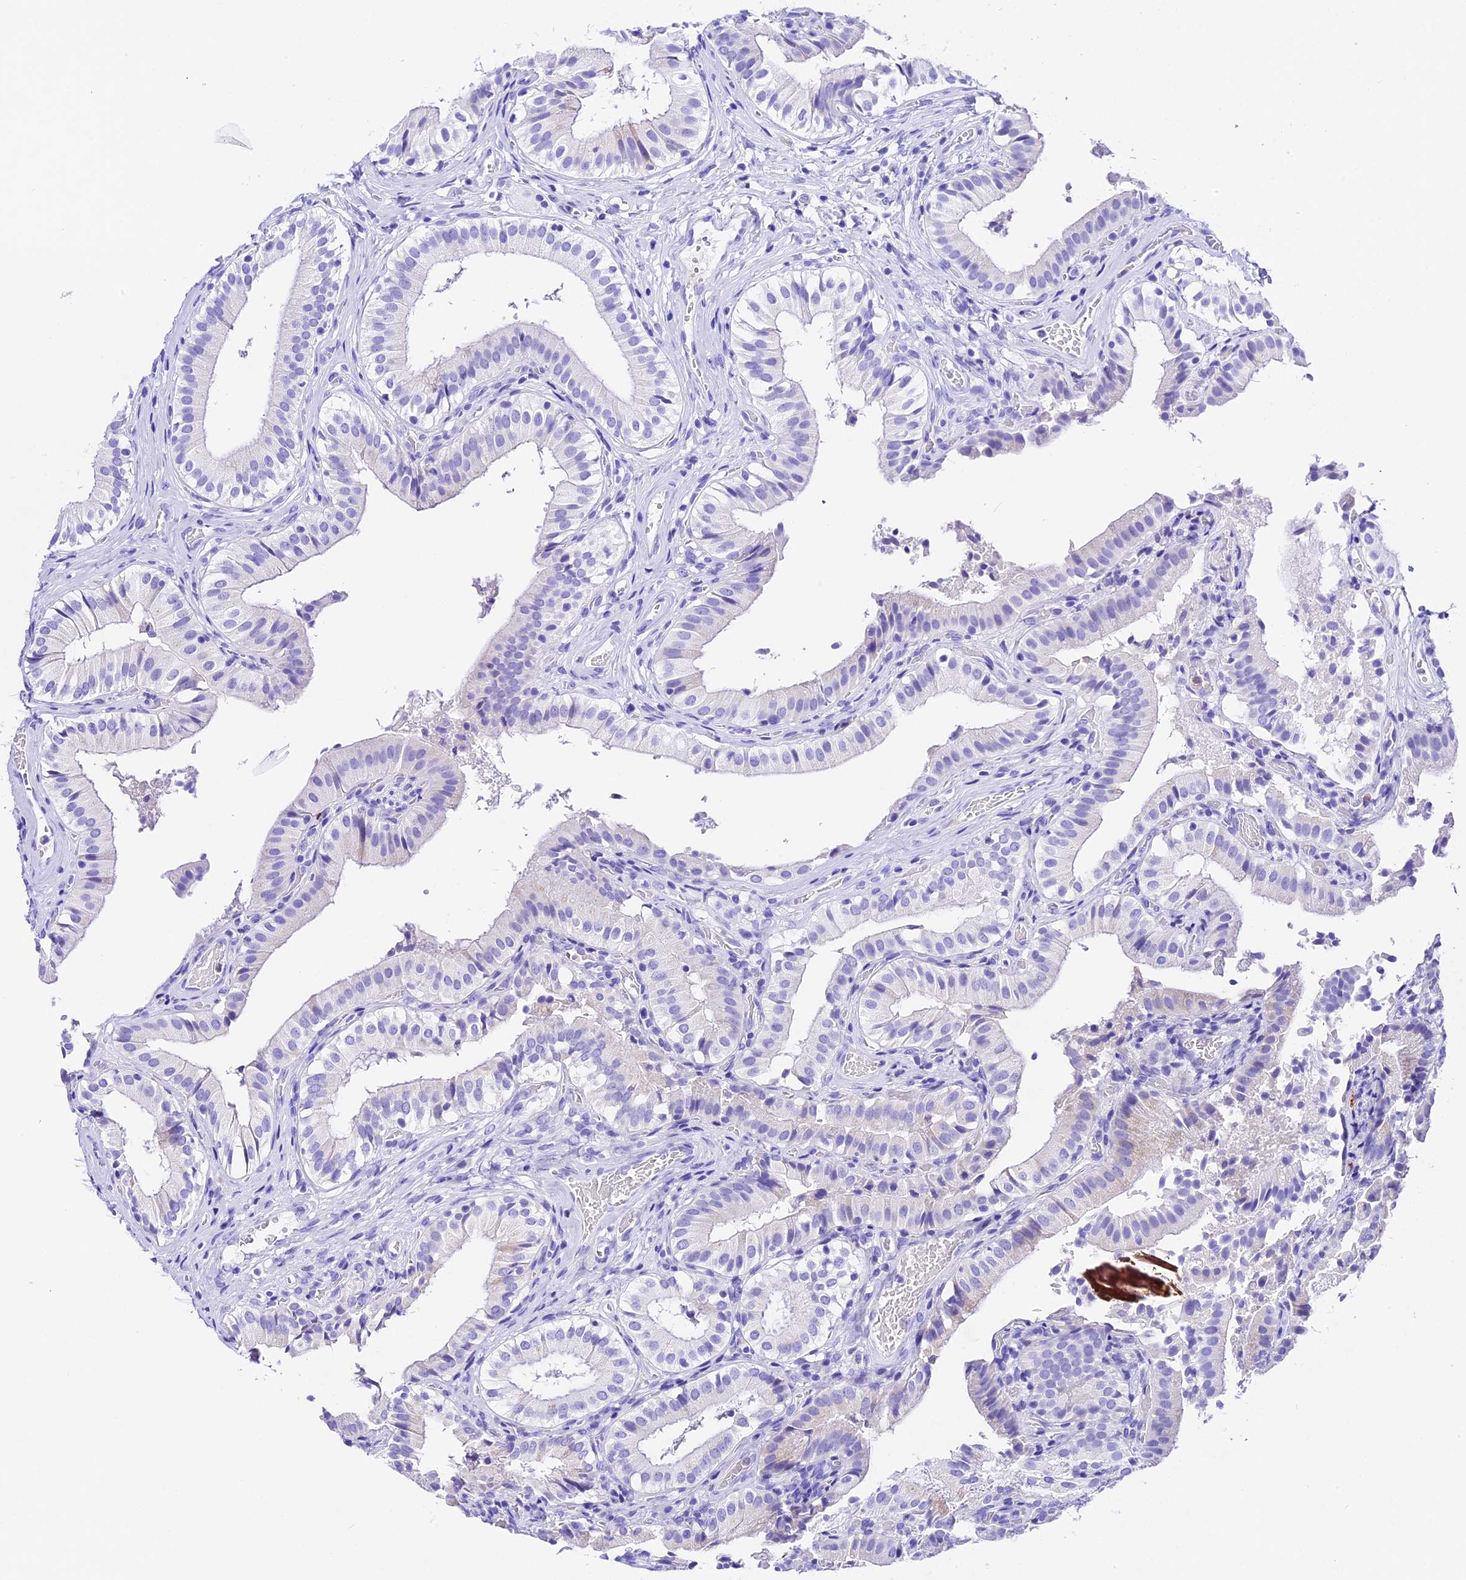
{"staining": {"intensity": "negative", "quantity": "none", "location": "none"}, "tissue": "gallbladder", "cell_type": "Glandular cells", "image_type": "normal", "snomed": [{"axis": "morphology", "description": "Normal tissue, NOS"}, {"axis": "topography", "description": "Gallbladder"}], "caption": "IHC photomicrograph of normal gallbladder: human gallbladder stained with DAB (3,3'-diaminobenzidine) demonstrates no significant protein expression in glandular cells. Brightfield microscopy of immunohistochemistry (IHC) stained with DAB (3,3'-diaminobenzidine) (brown) and hematoxylin (blue), captured at high magnification.", "gene": "PSG11", "patient": {"sex": "female", "age": 47}}